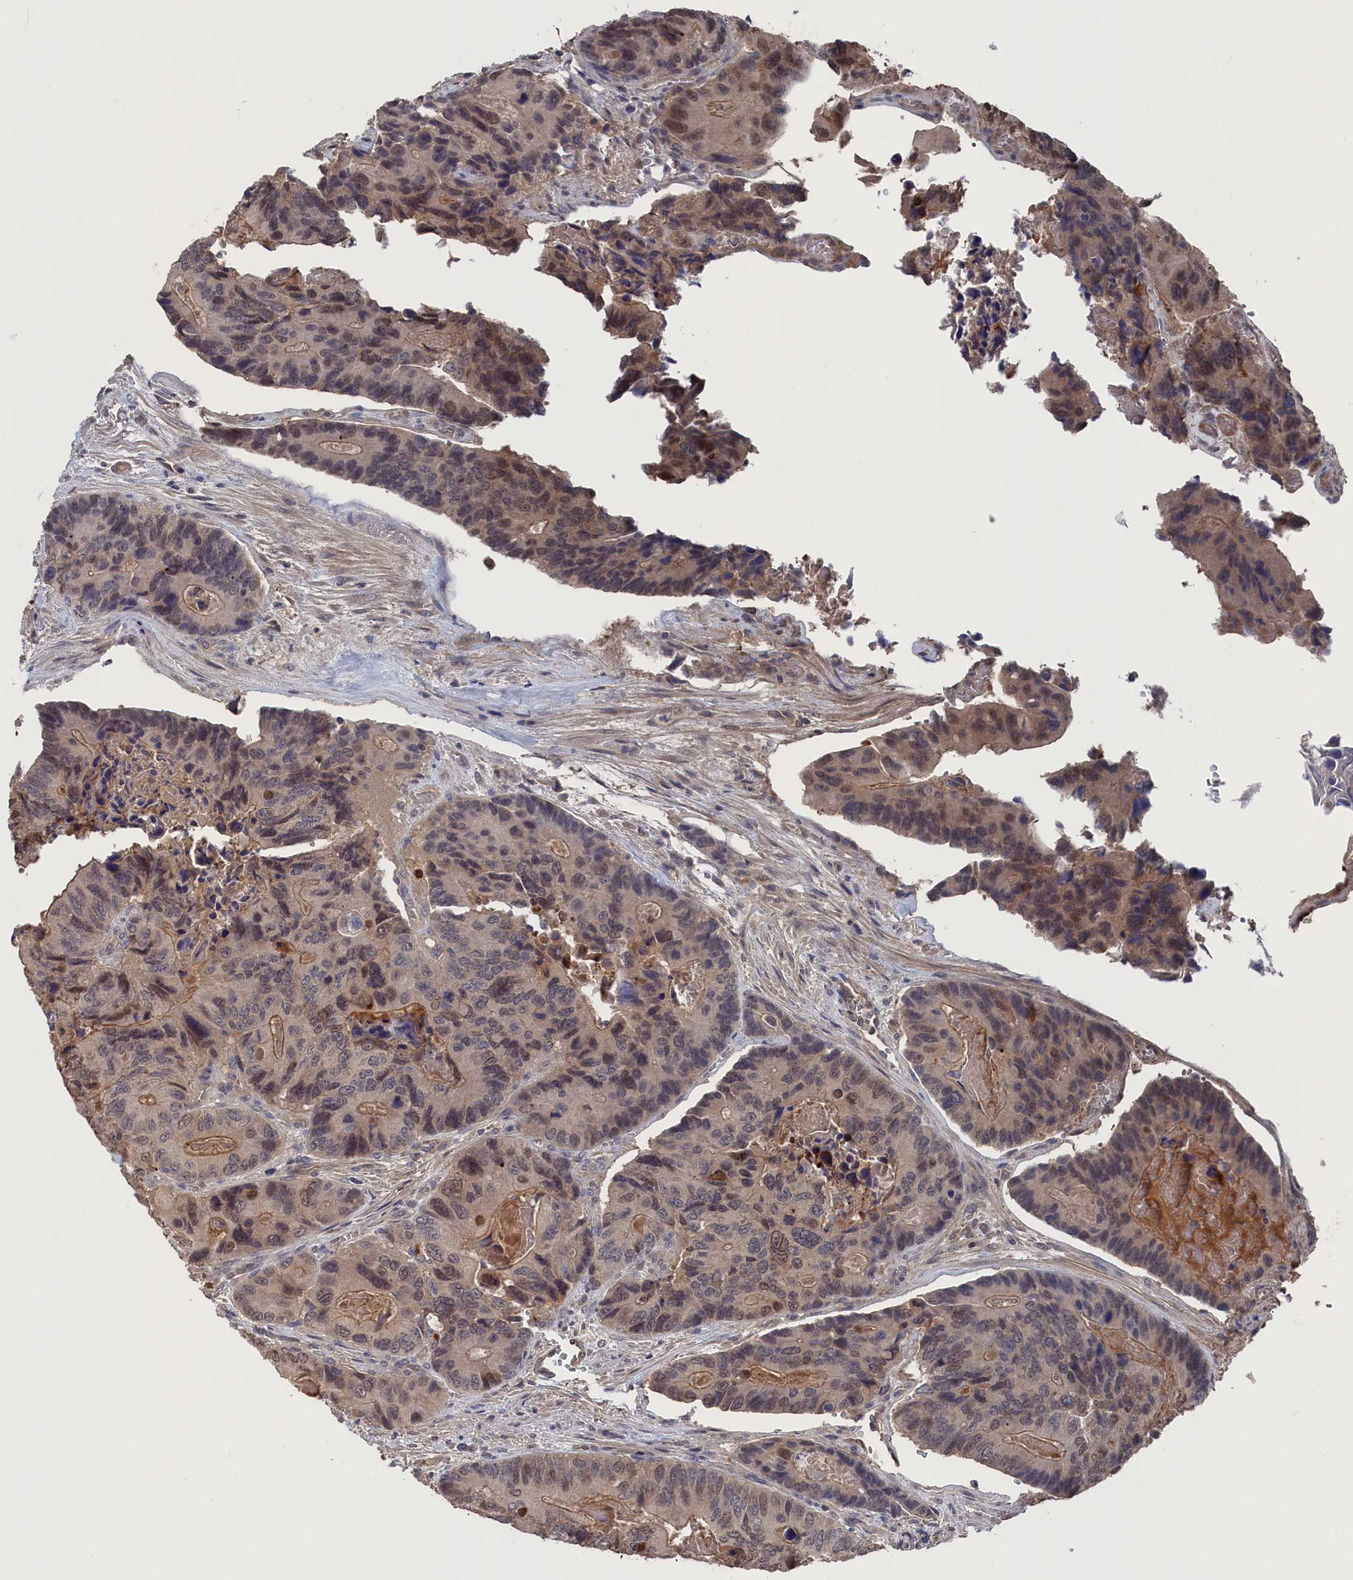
{"staining": {"intensity": "moderate", "quantity": "25%-75%", "location": "cytoplasmic/membranous,nuclear"}, "tissue": "colorectal cancer", "cell_type": "Tumor cells", "image_type": "cancer", "snomed": [{"axis": "morphology", "description": "Adenocarcinoma, NOS"}, {"axis": "topography", "description": "Colon"}], "caption": "Immunohistochemical staining of colorectal cancer shows medium levels of moderate cytoplasmic/membranous and nuclear protein staining in approximately 25%-75% of tumor cells.", "gene": "NUTF2", "patient": {"sex": "male", "age": 84}}